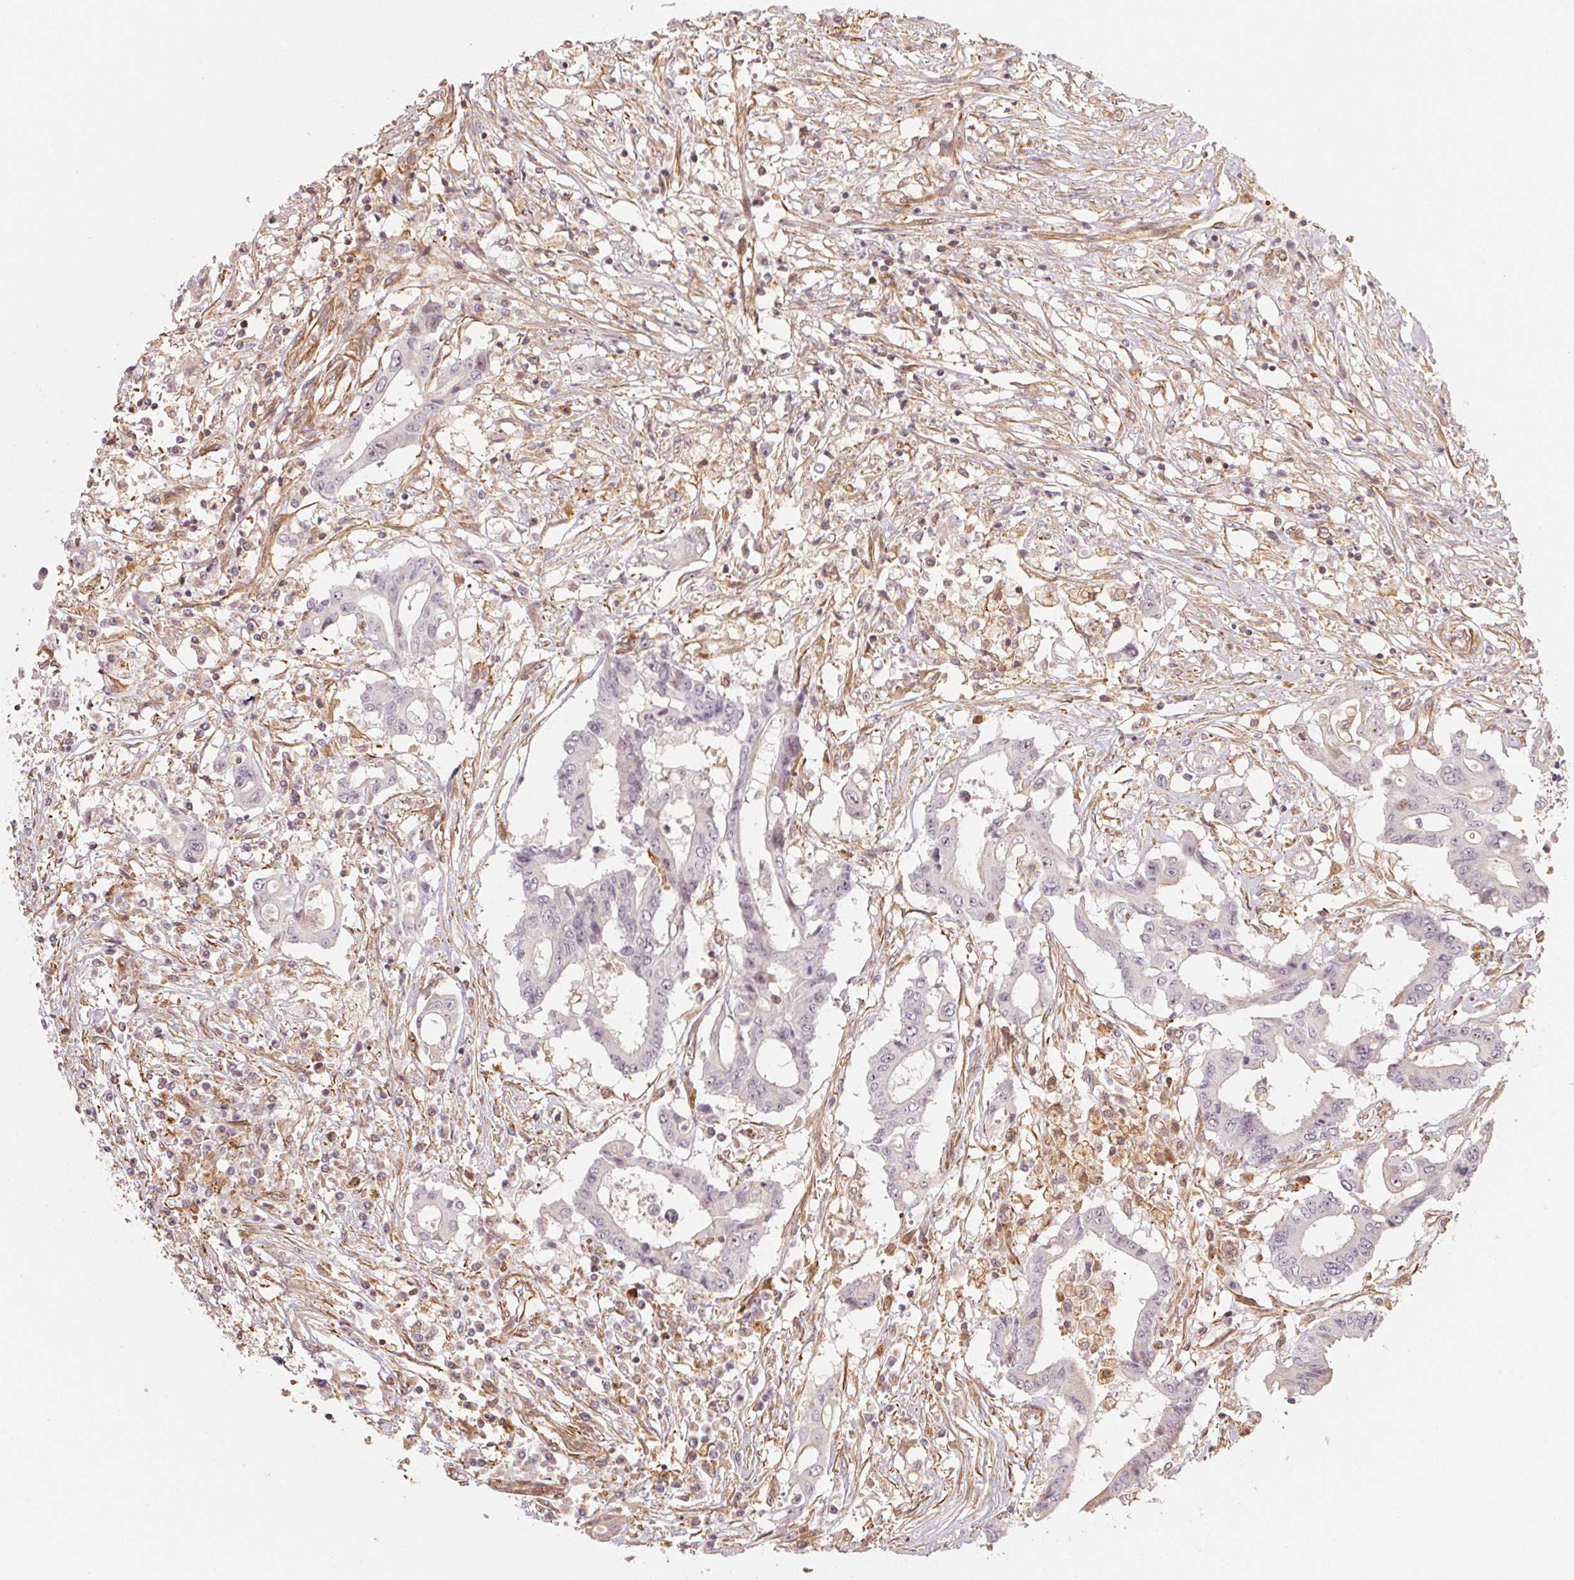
{"staining": {"intensity": "negative", "quantity": "none", "location": "none"}, "tissue": "colorectal cancer", "cell_type": "Tumor cells", "image_type": "cancer", "snomed": [{"axis": "morphology", "description": "Adenocarcinoma, NOS"}, {"axis": "topography", "description": "Rectum"}], "caption": "This is a histopathology image of immunohistochemistry staining of colorectal cancer, which shows no staining in tumor cells. (DAB (3,3'-diaminobenzidine) immunohistochemistry, high magnification).", "gene": "FOXR2", "patient": {"sex": "male", "age": 54}}